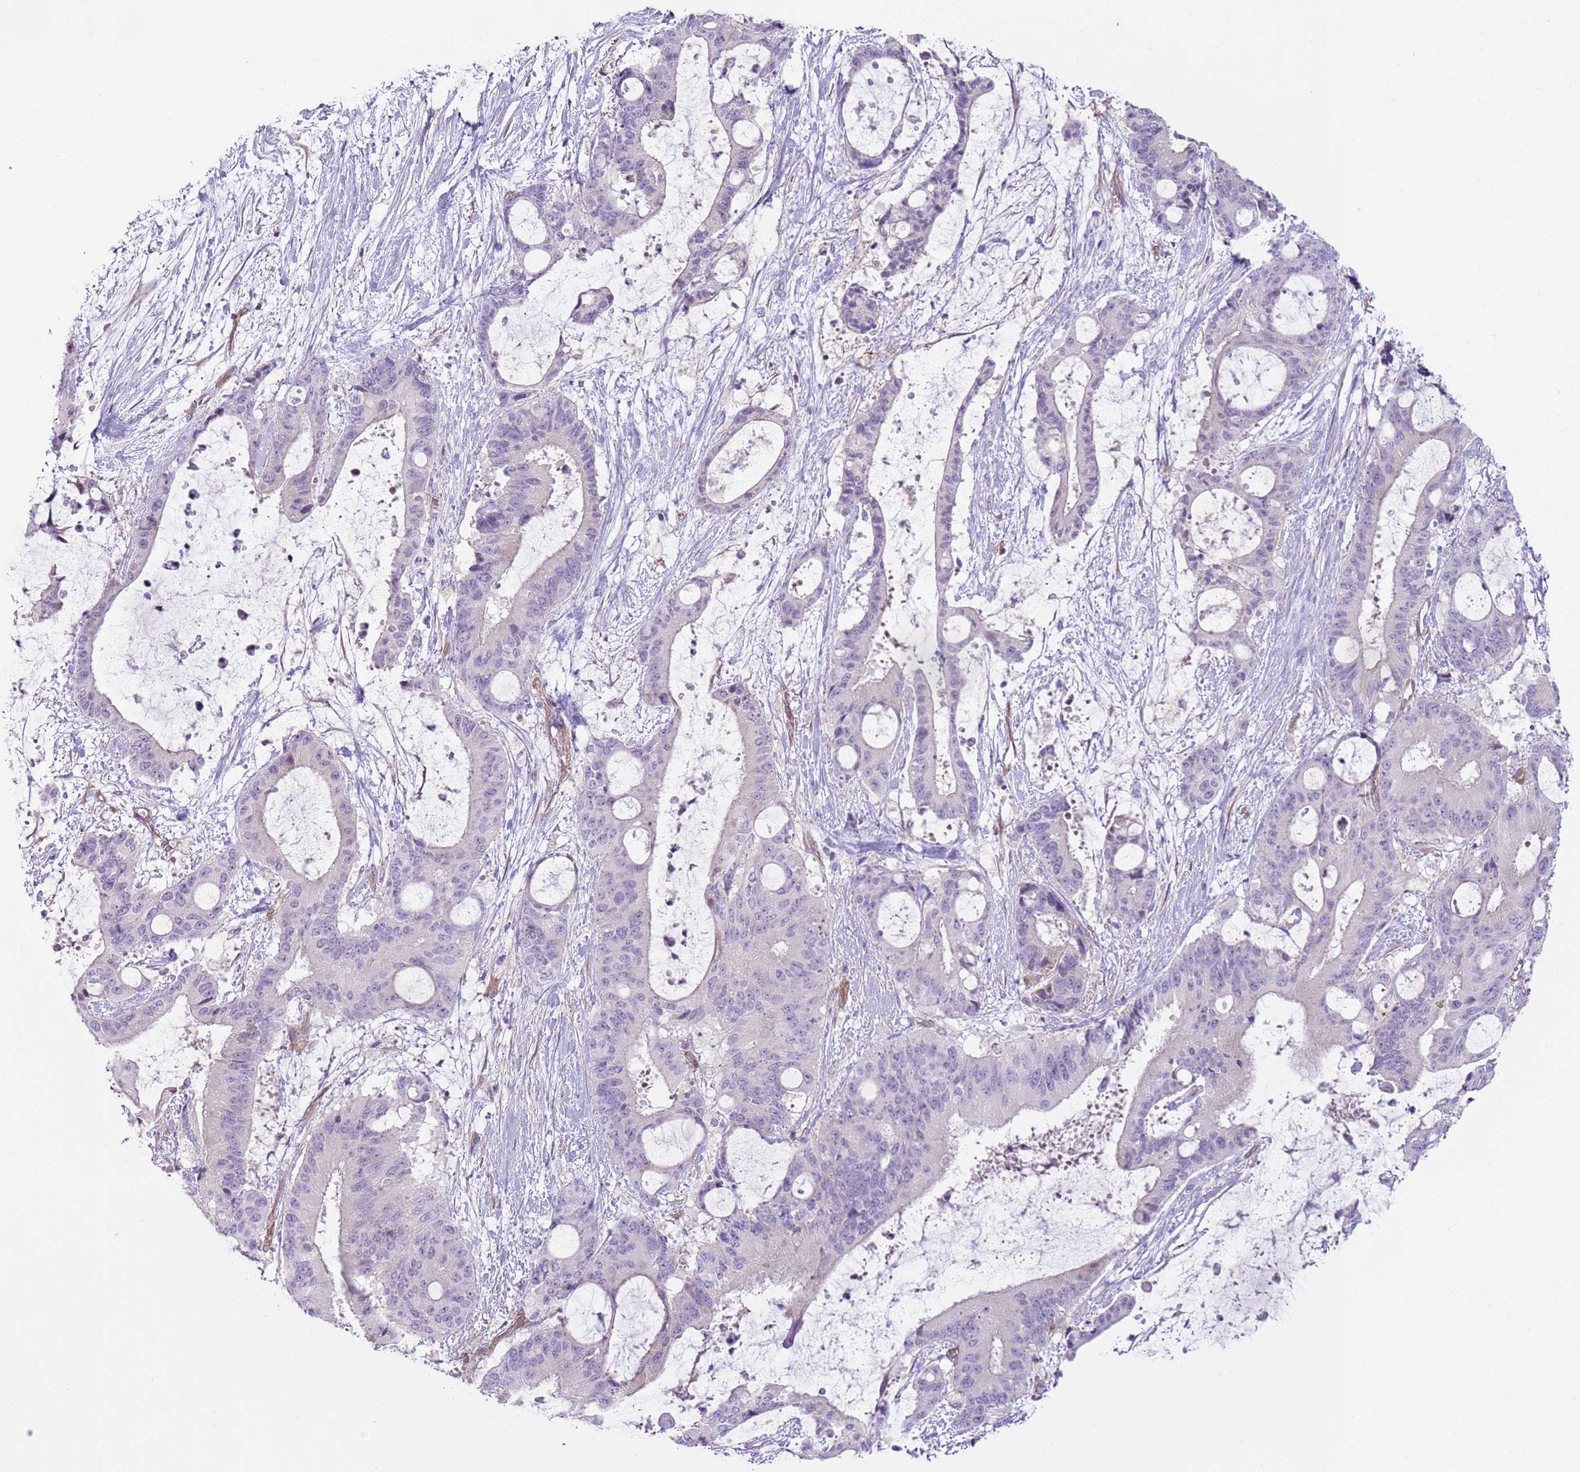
{"staining": {"intensity": "negative", "quantity": "none", "location": "none"}, "tissue": "liver cancer", "cell_type": "Tumor cells", "image_type": "cancer", "snomed": [{"axis": "morphology", "description": "Normal tissue, NOS"}, {"axis": "morphology", "description": "Cholangiocarcinoma"}, {"axis": "topography", "description": "Liver"}, {"axis": "topography", "description": "Peripheral nerve tissue"}], "caption": "A high-resolution histopathology image shows immunohistochemistry staining of liver cholangiocarcinoma, which reveals no significant positivity in tumor cells.", "gene": "GNAI3", "patient": {"sex": "female", "age": 73}}